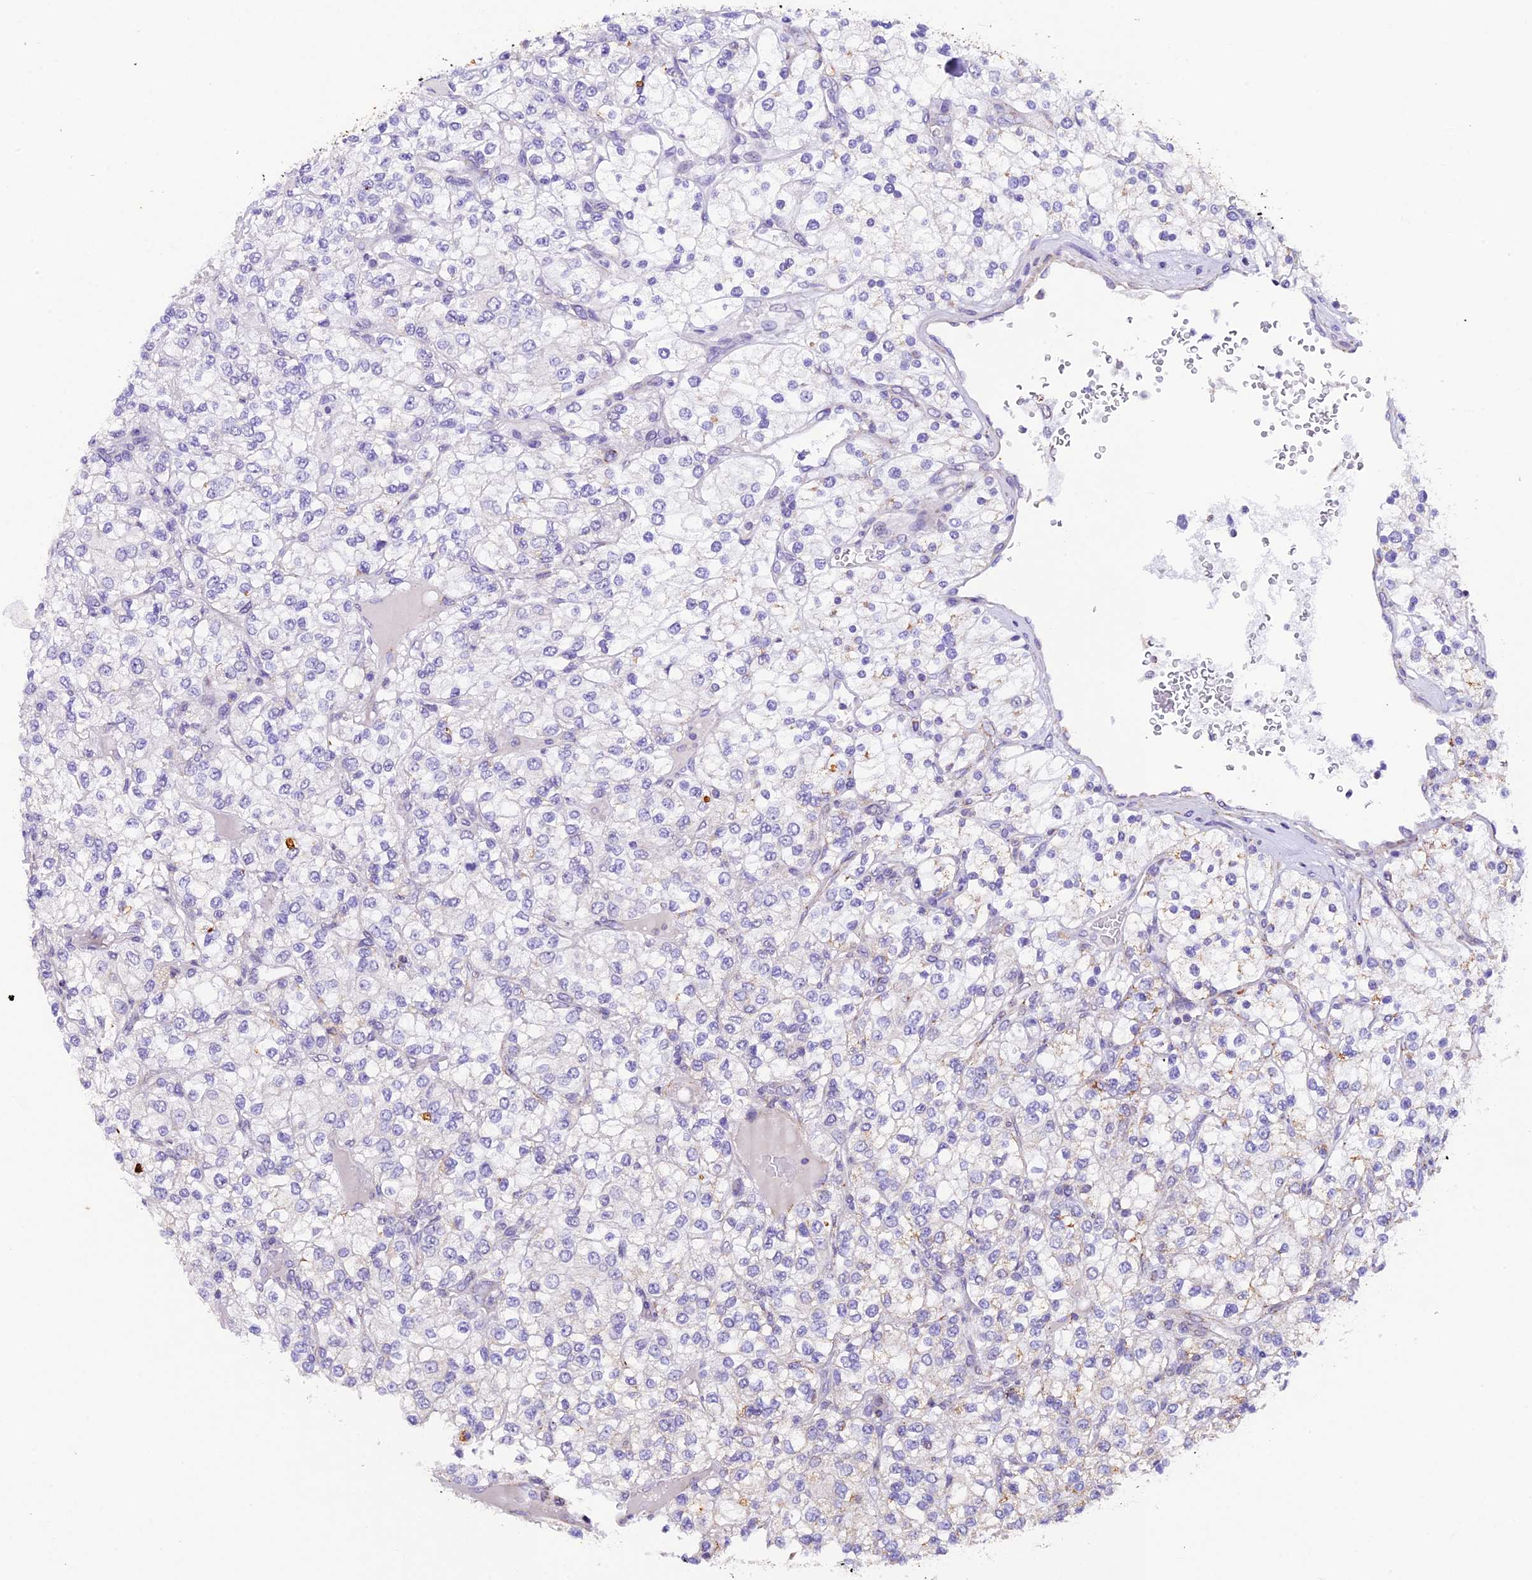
{"staining": {"intensity": "negative", "quantity": "none", "location": "none"}, "tissue": "renal cancer", "cell_type": "Tumor cells", "image_type": "cancer", "snomed": [{"axis": "morphology", "description": "Adenocarcinoma, NOS"}, {"axis": "topography", "description": "Kidney"}], "caption": "A micrograph of renal adenocarcinoma stained for a protein reveals no brown staining in tumor cells.", "gene": "TFAM", "patient": {"sex": "male", "age": 80}}